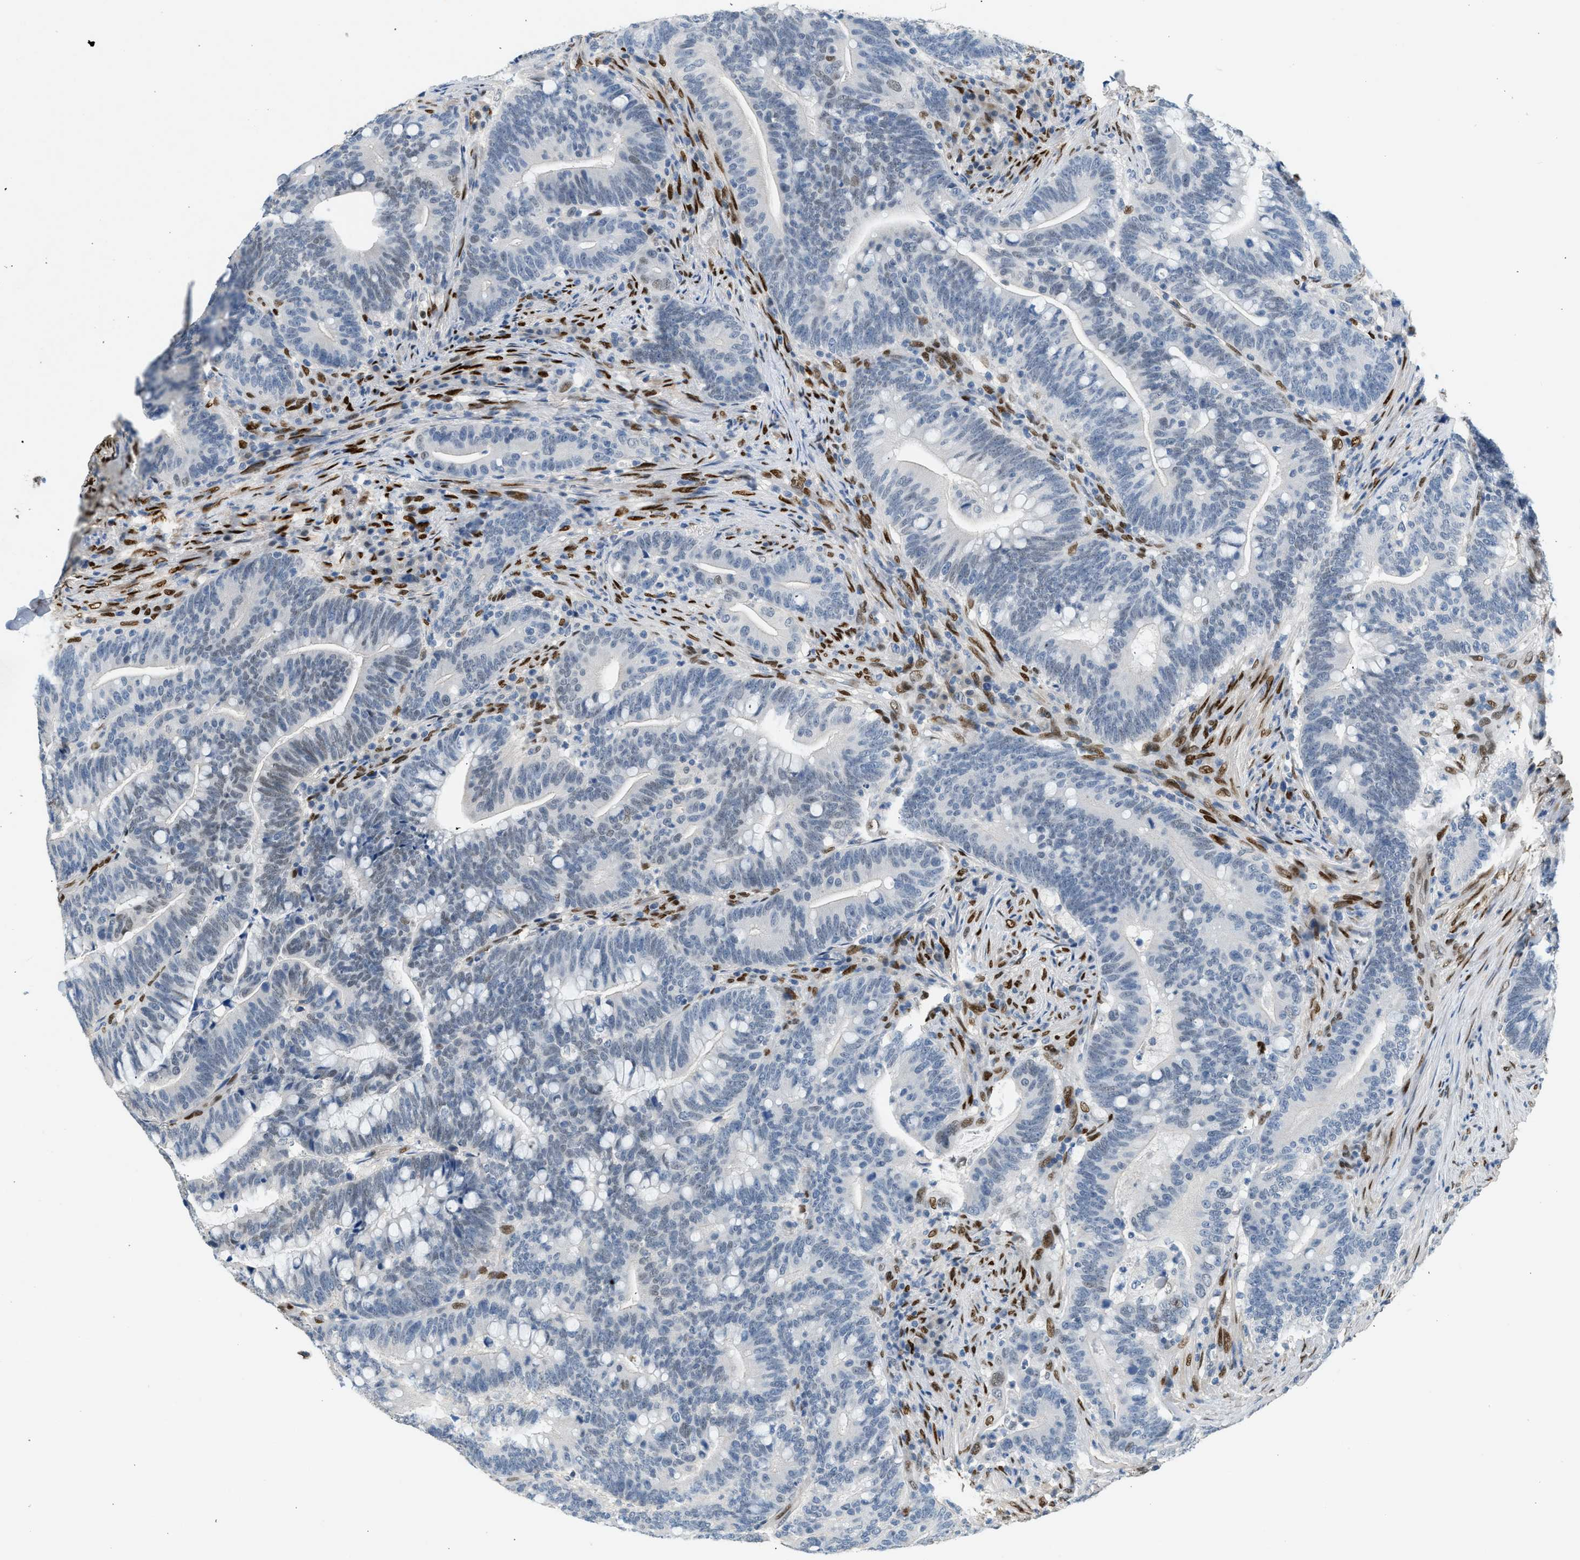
{"staining": {"intensity": "negative", "quantity": "none", "location": "none"}, "tissue": "colorectal cancer", "cell_type": "Tumor cells", "image_type": "cancer", "snomed": [{"axis": "morphology", "description": "Normal tissue, NOS"}, {"axis": "morphology", "description": "Adenocarcinoma, NOS"}, {"axis": "topography", "description": "Colon"}], "caption": "A photomicrograph of human colorectal adenocarcinoma is negative for staining in tumor cells.", "gene": "ZBTB20", "patient": {"sex": "female", "age": 66}}